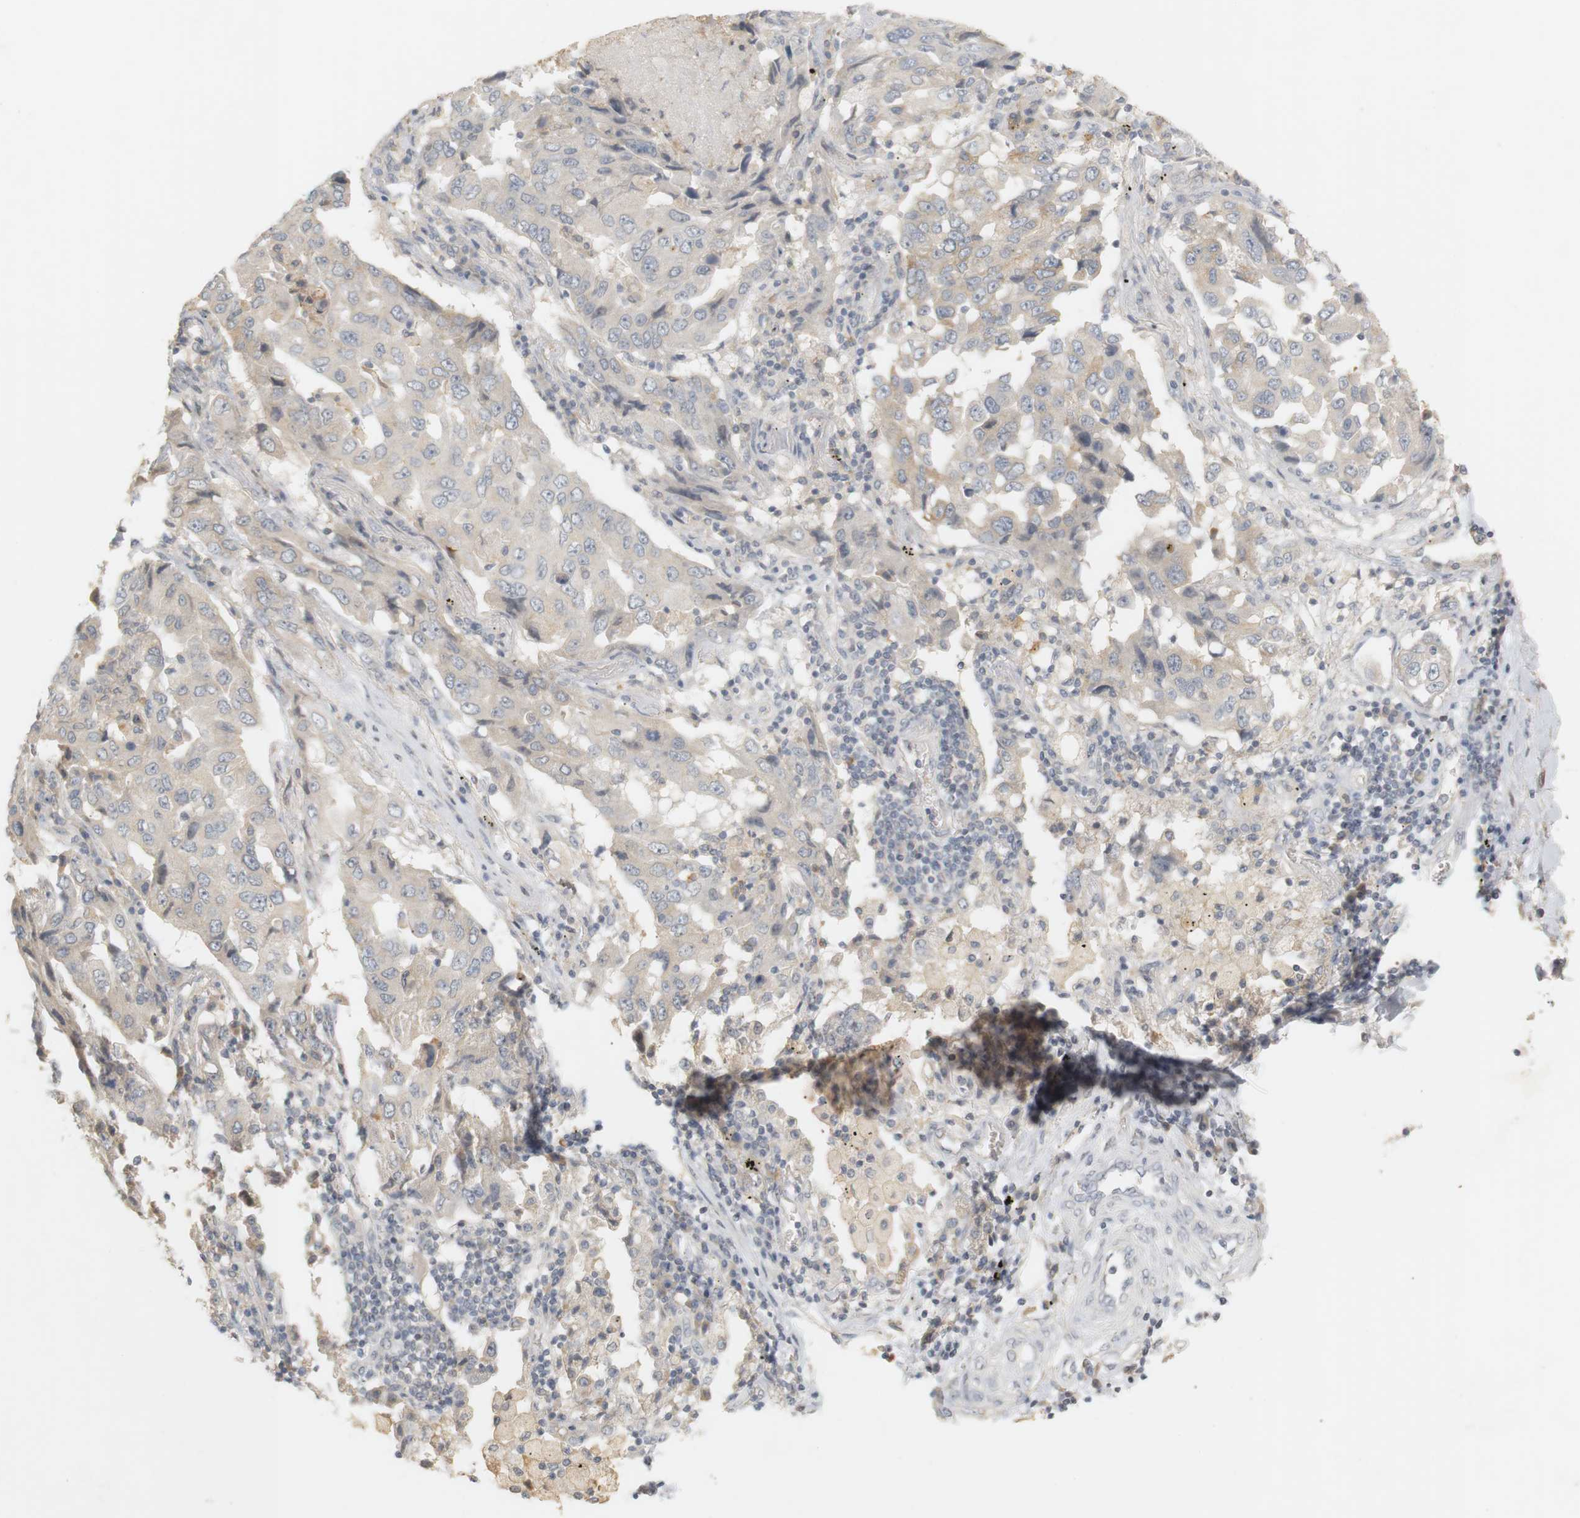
{"staining": {"intensity": "weak", "quantity": "25%-75%", "location": "cytoplasmic/membranous"}, "tissue": "lung cancer", "cell_type": "Tumor cells", "image_type": "cancer", "snomed": [{"axis": "morphology", "description": "Adenocarcinoma, NOS"}, {"axis": "topography", "description": "Lung"}], "caption": "Adenocarcinoma (lung) stained with a protein marker shows weak staining in tumor cells.", "gene": "RTN3", "patient": {"sex": "female", "age": 65}}